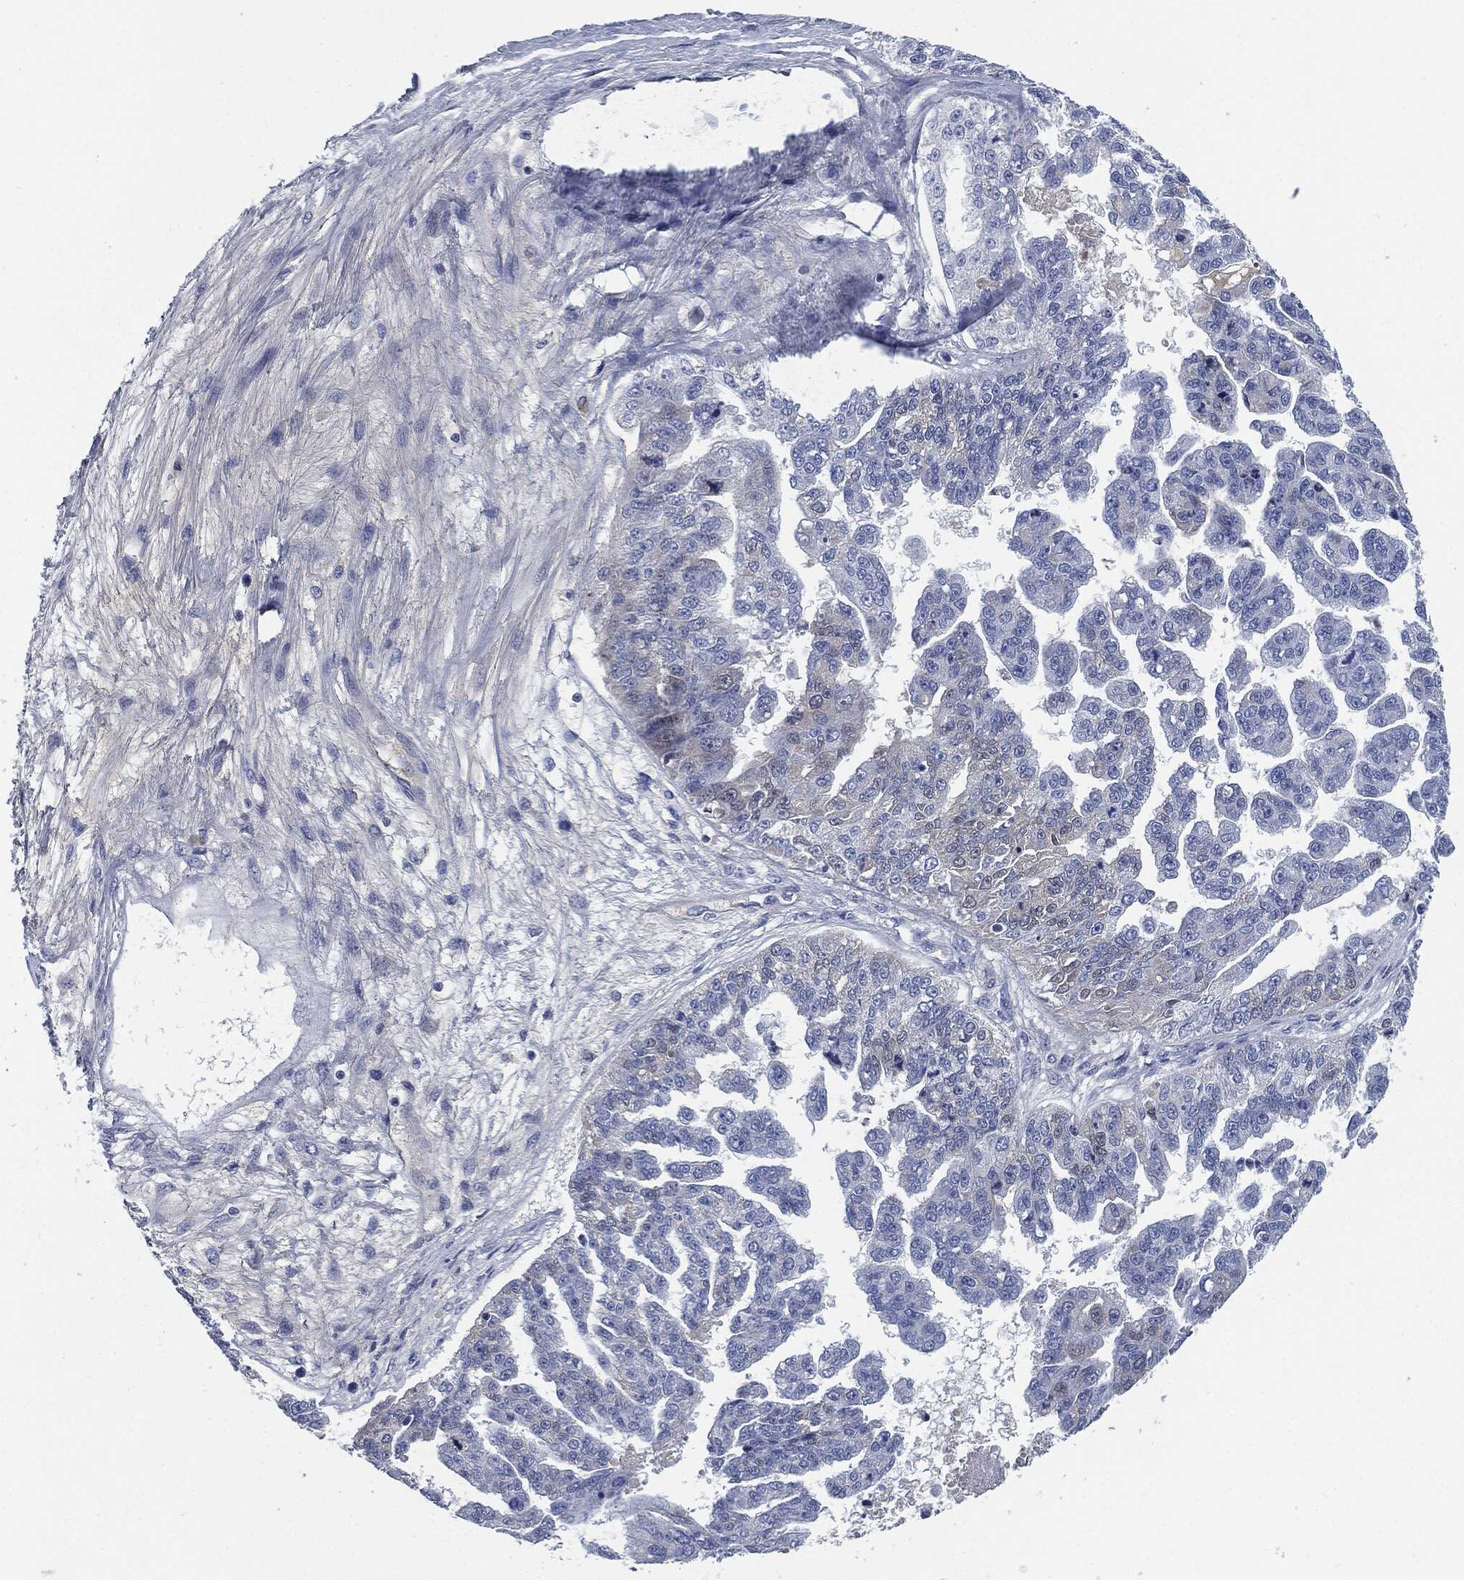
{"staining": {"intensity": "negative", "quantity": "none", "location": "none"}, "tissue": "ovarian cancer", "cell_type": "Tumor cells", "image_type": "cancer", "snomed": [{"axis": "morphology", "description": "Cystadenocarcinoma, serous, NOS"}, {"axis": "topography", "description": "Ovary"}], "caption": "This is a image of immunohistochemistry staining of serous cystadenocarcinoma (ovarian), which shows no positivity in tumor cells. (DAB immunohistochemistry visualized using brightfield microscopy, high magnification).", "gene": "CD27", "patient": {"sex": "female", "age": 58}}